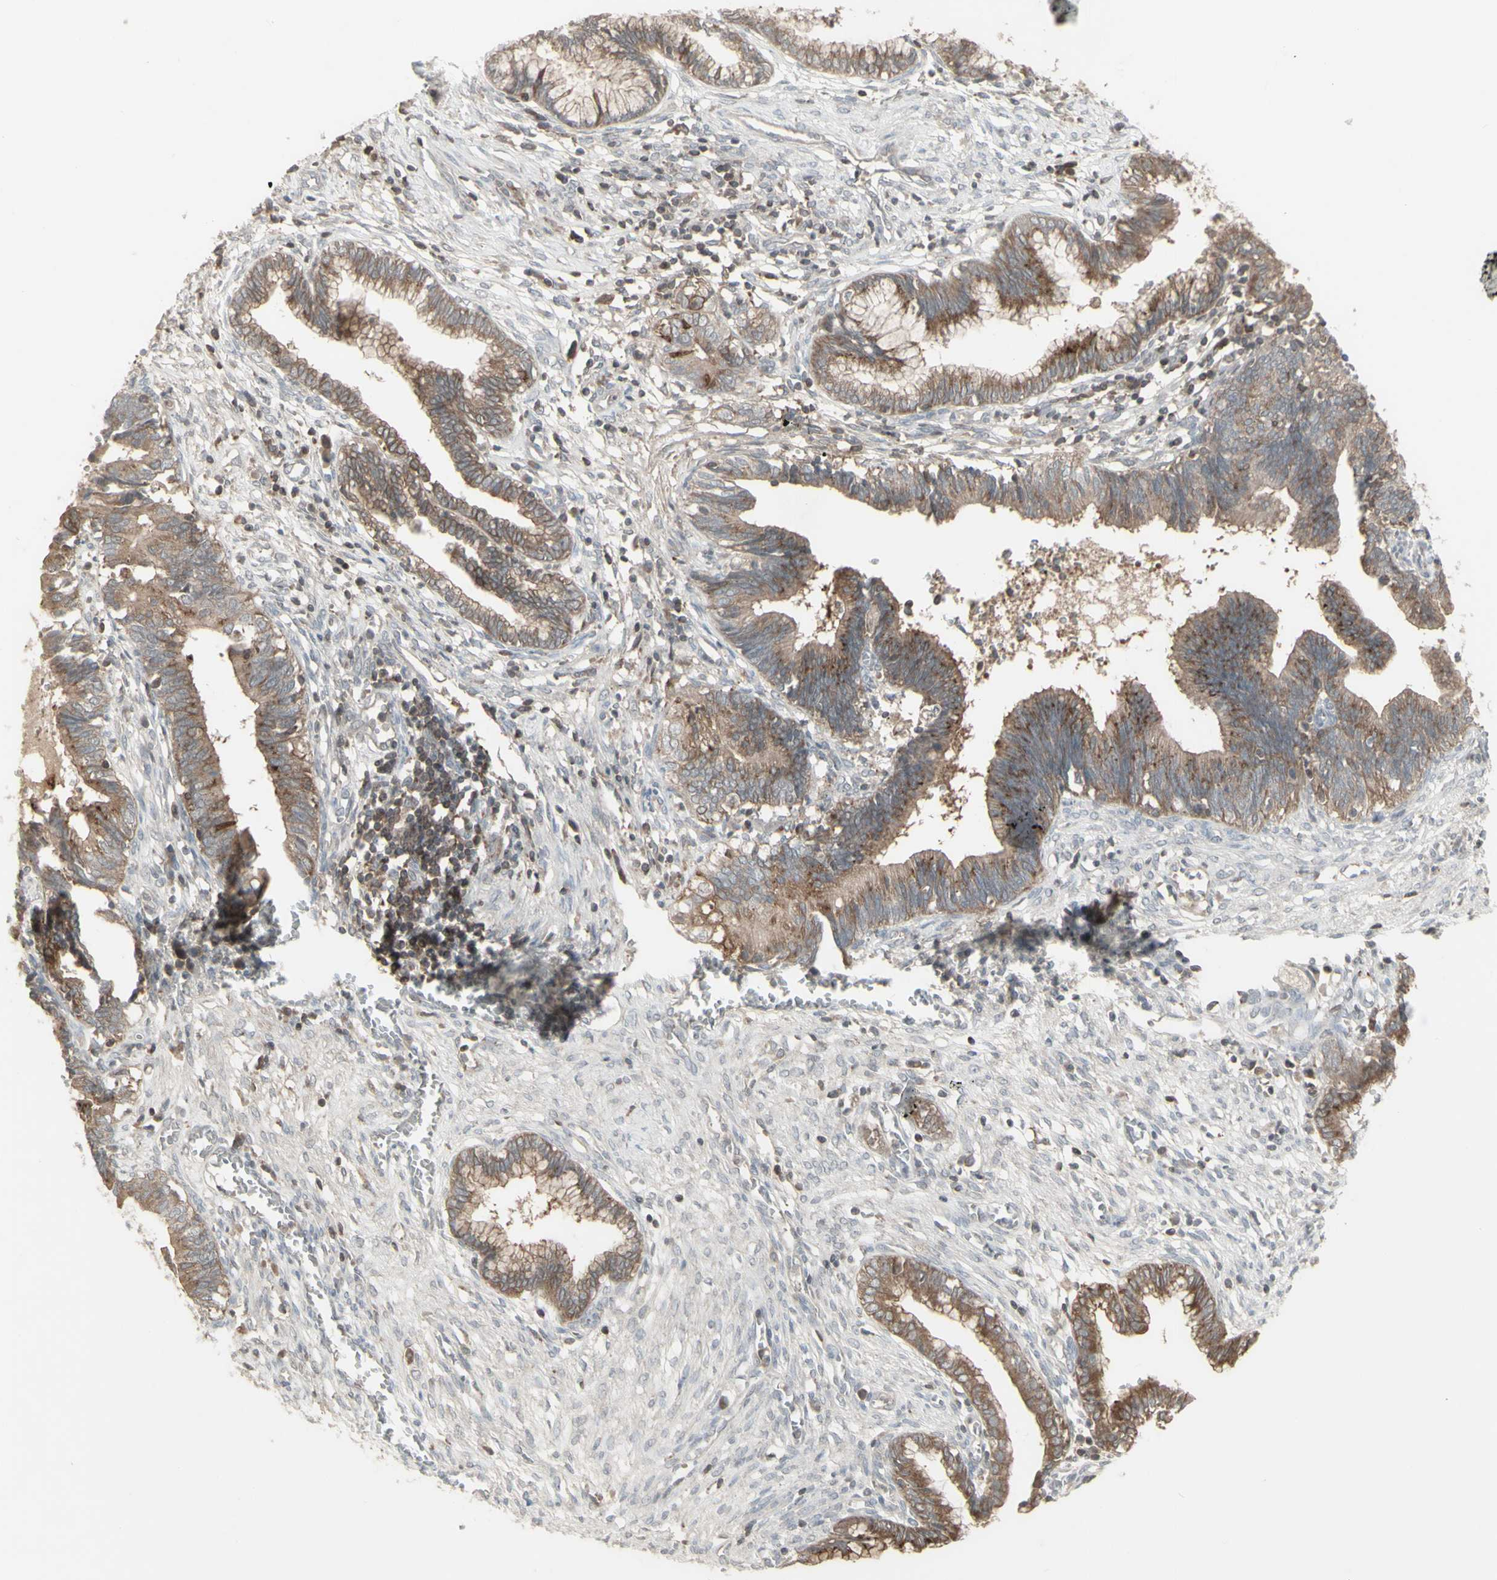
{"staining": {"intensity": "moderate", "quantity": ">75%", "location": "cytoplasmic/membranous"}, "tissue": "cervical cancer", "cell_type": "Tumor cells", "image_type": "cancer", "snomed": [{"axis": "morphology", "description": "Adenocarcinoma, NOS"}, {"axis": "topography", "description": "Cervix"}], "caption": "Immunohistochemistry of cervical cancer (adenocarcinoma) shows medium levels of moderate cytoplasmic/membranous positivity in about >75% of tumor cells.", "gene": "CSK", "patient": {"sex": "female", "age": 44}}